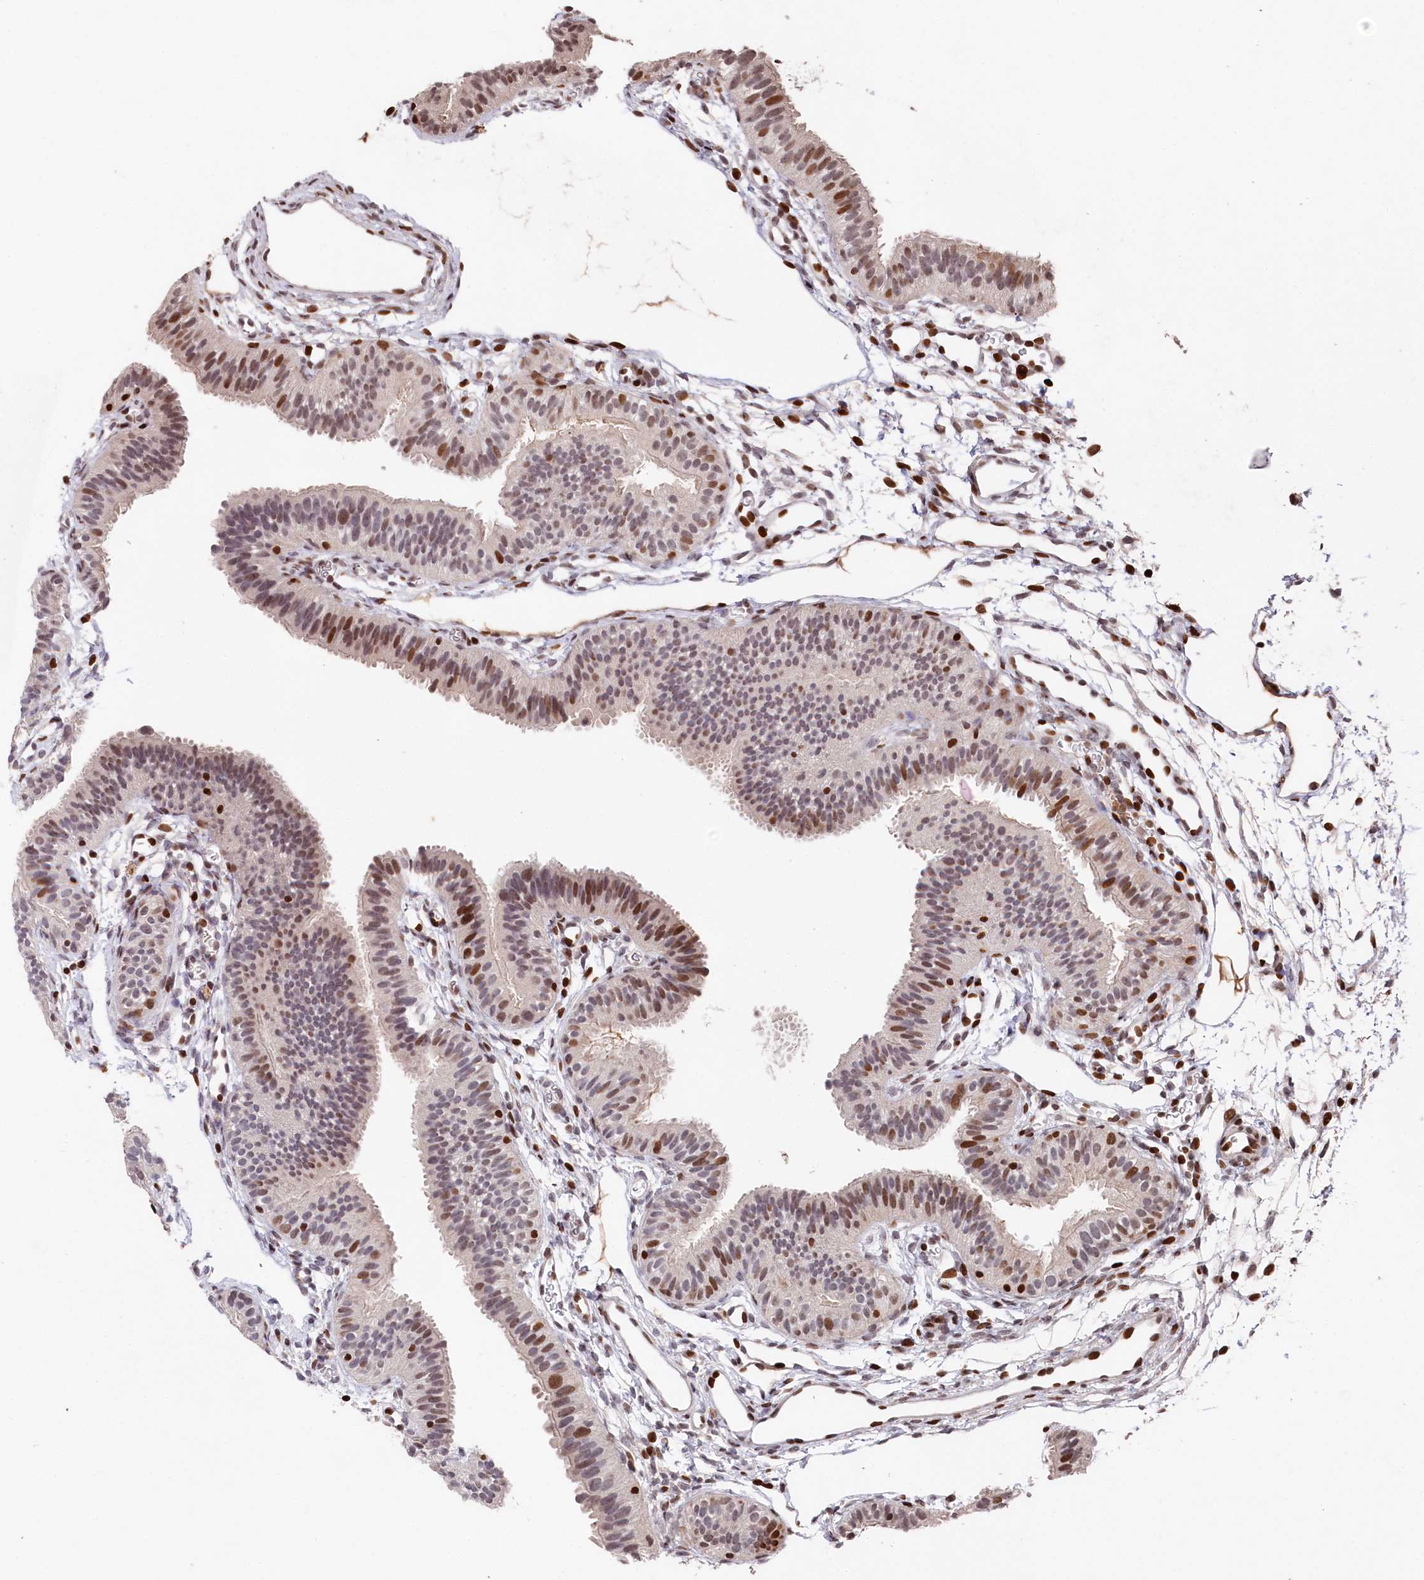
{"staining": {"intensity": "moderate", "quantity": "<25%", "location": "nuclear"}, "tissue": "fallopian tube", "cell_type": "Glandular cells", "image_type": "normal", "snomed": [{"axis": "morphology", "description": "Normal tissue, NOS"}, {"axis": "topography", "description": "Fallopian tube"}], "caption": "Immunohistochemical staining of unremarkable fallopian tube demonstrates <25% levels of moderate nuclear protein staining in about <25% of glandular cells. The staining was performed using DAB to visualize the protein expression in brown, while the nuclei were stained in blue with hematoxylin (Magnification: 20x).", "gene": "MCF2L2", "patient": {"sex": "female", "age": 35}}